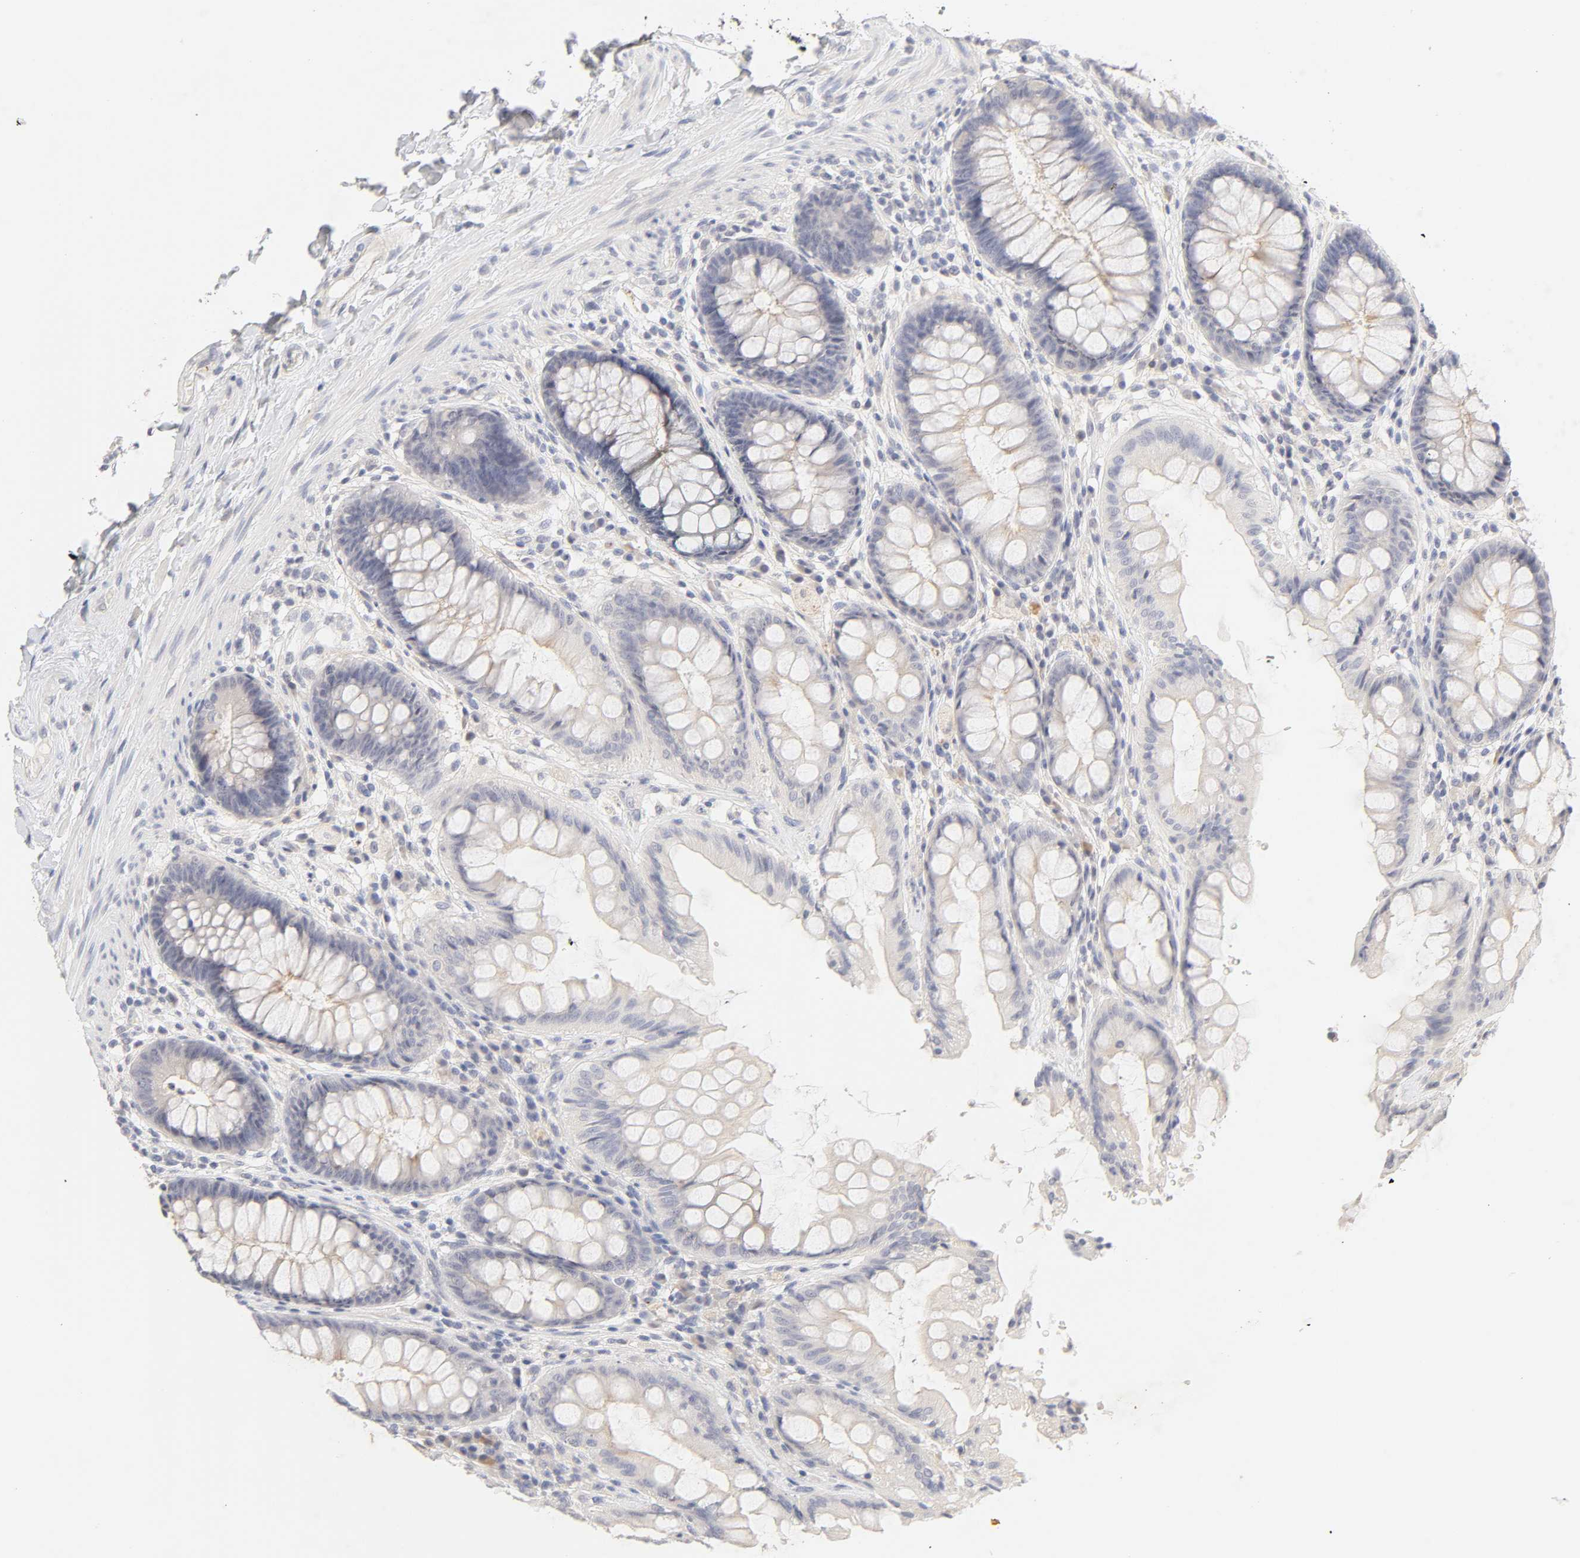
{"staining": {"intensity": "weak", "quantity": "25%-75%", "location": "cytoplasmic/membranous"}, "tissue": "rectum", "cell_type": "Glandular cells", "image_type": "normal", "snomed": [{"axis": "morphology", "description": "Normal tissue, NOS"}, {"axis": "topography", "description": "Rectum"}], "caption": "The immunohistochemical stain highlights weak cytoplasmic/membranous staining in glandular cells of normal rectum. The staining is performed using DAB brown chromogen to label protein expression. The nuclei are counter-stained blue using hematoxylin.", "gene": "CYP4B1", "patient": {"sex": "female", "age": 46}}